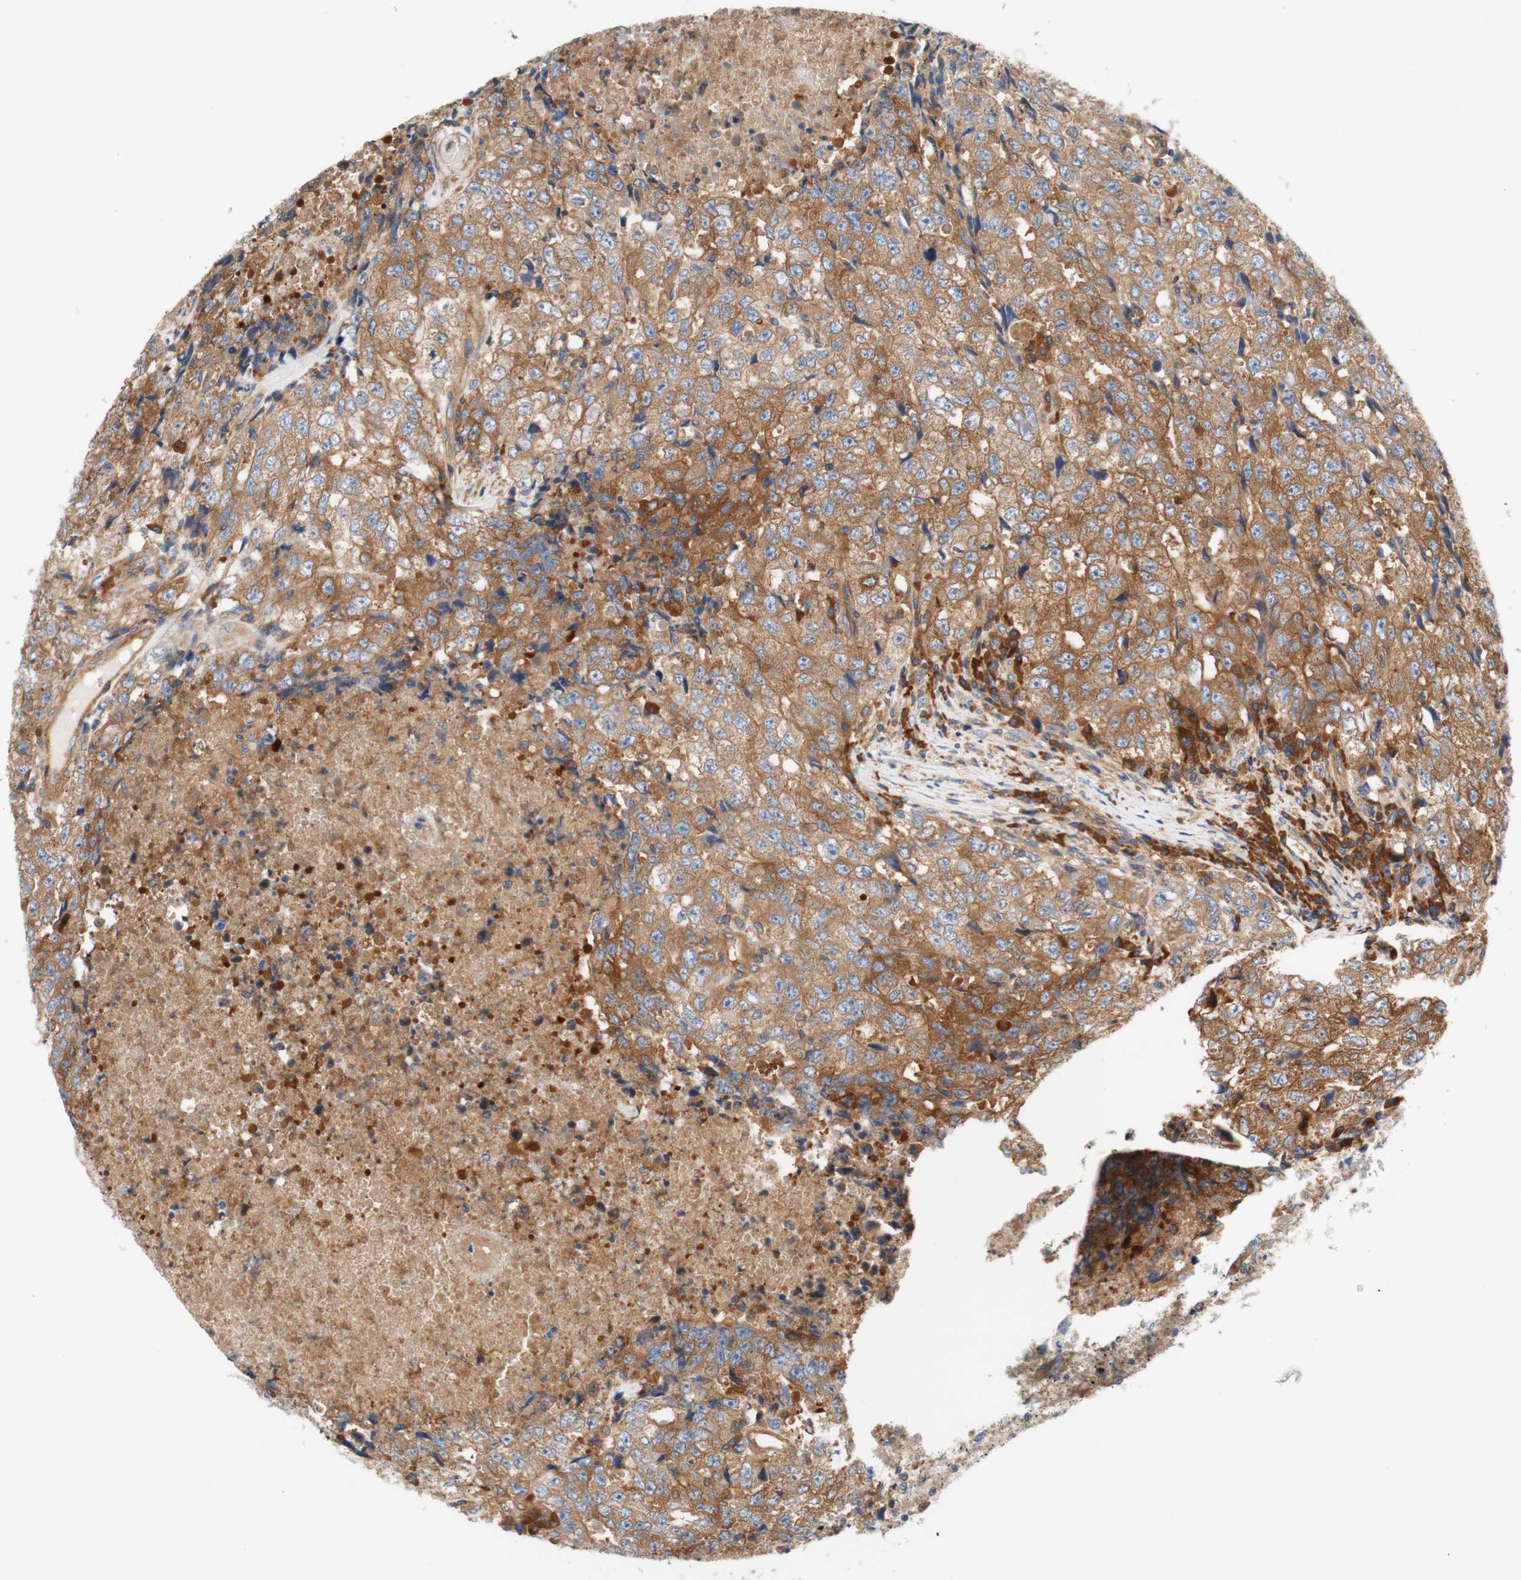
{"staining": {"intensity": "weak", "quantity": ">75%", "location": "cytoplasmic/membranous"}, "tissue": "testis cancer", "cell_type": "Tumor cells", "image_type": "cancer", "snomed": [{"axis": "morphology", "description": "Necrosis, NOS"}, {"axis": "morphology", "description": "Carcinoma, Embryonal, NOS"}, {"axis": "topography", "description": "Testis"}], "caption": "There is low levels of weak cytoplasmic/membranous positivity in tumor cells of testis embryonal carcinoma, as demonstrated by immunohistochemical staining (brown color).", "gene": "STOM", "patient": {"sex": "male", "age": 19}}